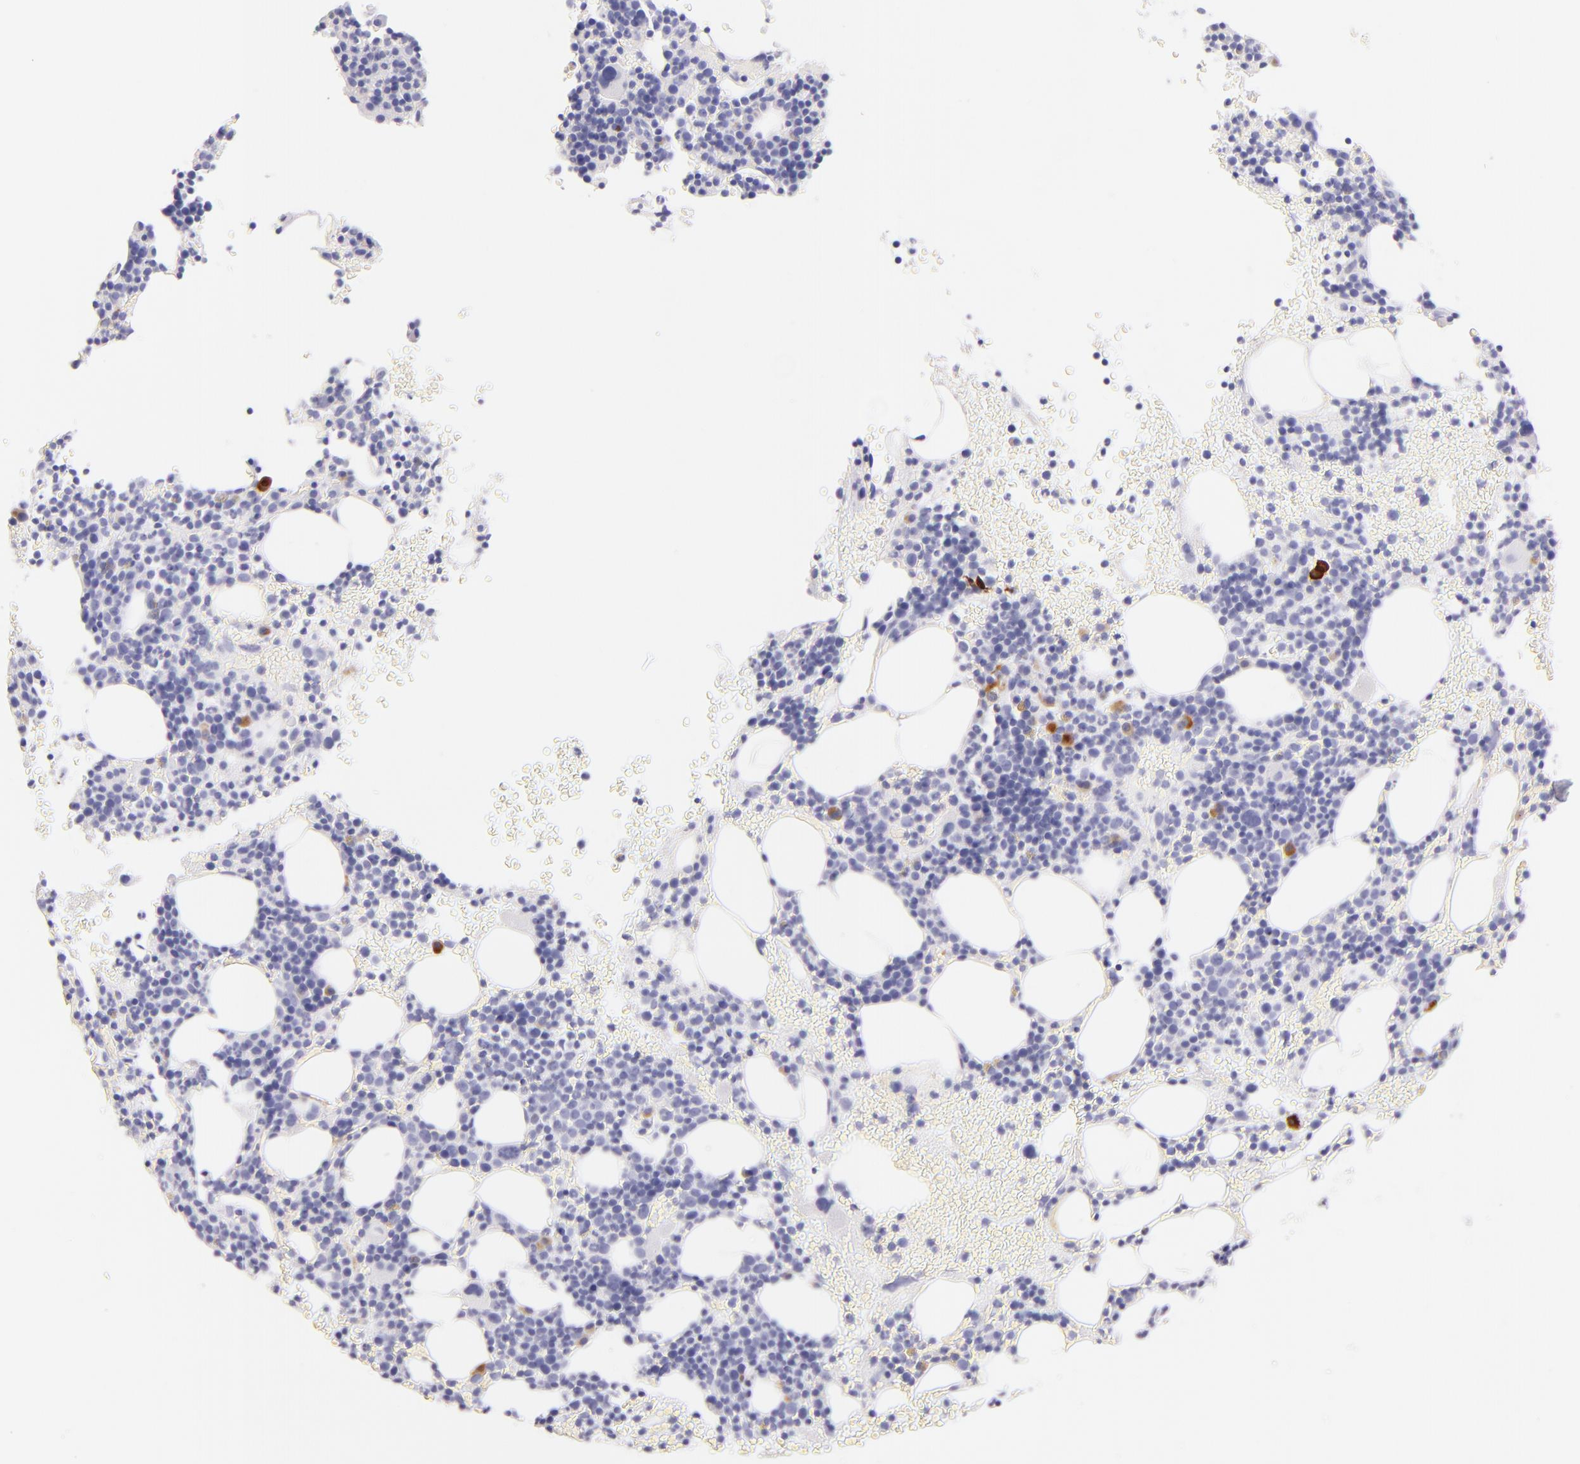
{"staining": {"intensity": "moderate", "quantity": "<25%", "location": "cytoplasmic/membranous"}, "tissue": "bone marrow", "cell_type": "Hematopoietic cells", "image_type": "normal", "snomed": [{"axis": "morphology", "description": "Normal tissue, NOS"}, {"axis": "topography", "description": "Bone marrow"}], "caption": "Human bone marrow stained with a brown dye displays moderate cytoplasmic/membranous positive expression in about <25% of hematopoietic cells.", "gene": "SDC1", "patient": {"sex": "male", "age": 86}}